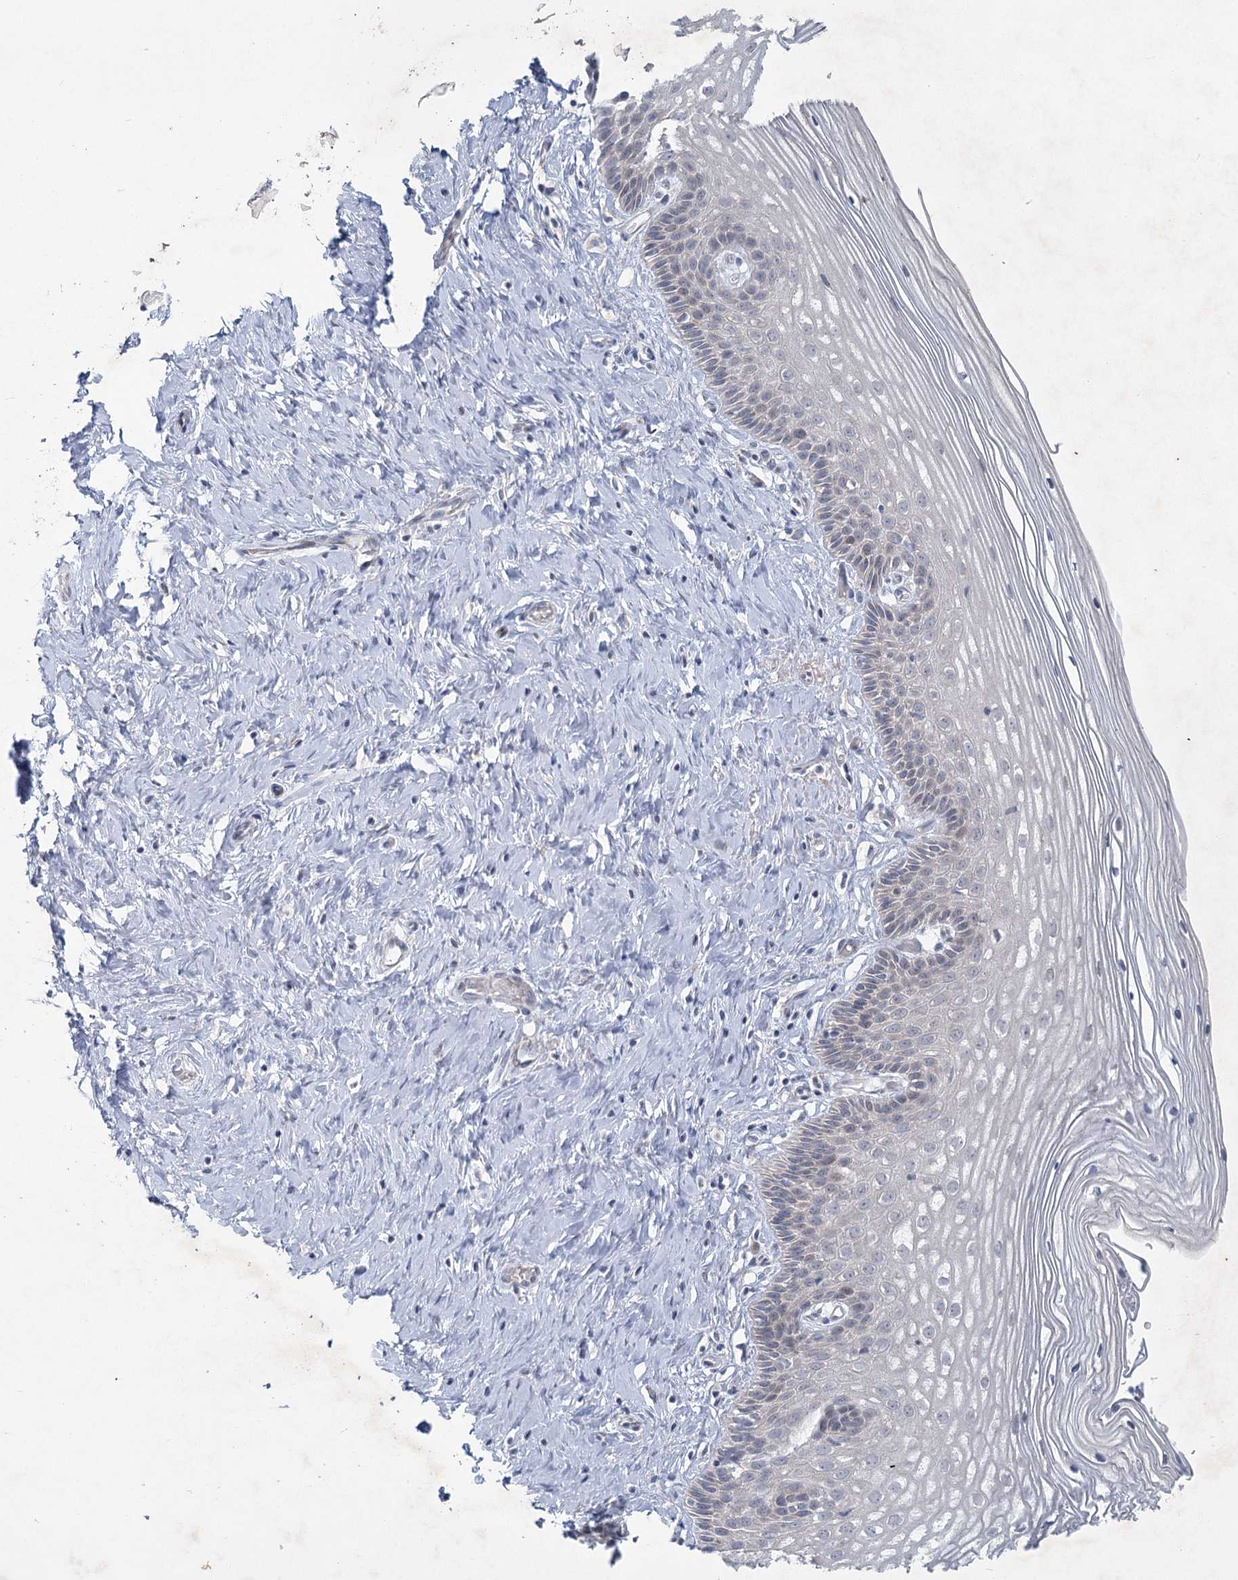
{"staining": {"intensity": "negative", "quantity": "none", "location": "none"}, "tissue": "cervix", "cell_type": "Glandular cells", "image_type": "normal", "snomed": [{"axis": "morphology", "description": "Normal tissue, NOS"}, {"axis": "topography", "description": "Cervix"}], "caption": "DAB (3,3'-diaminobenzidine) immunohistochemical staining of benign human cervix shows no significant staining in glandular cells. The staining was performed using DAB to visualize the protein expression in brown, while the nuclei were stained in blue with hematoxylin (Magnification: 20x).", "gene": "PLA2G12A", "patient": {"sex": "female", "age": 33}}